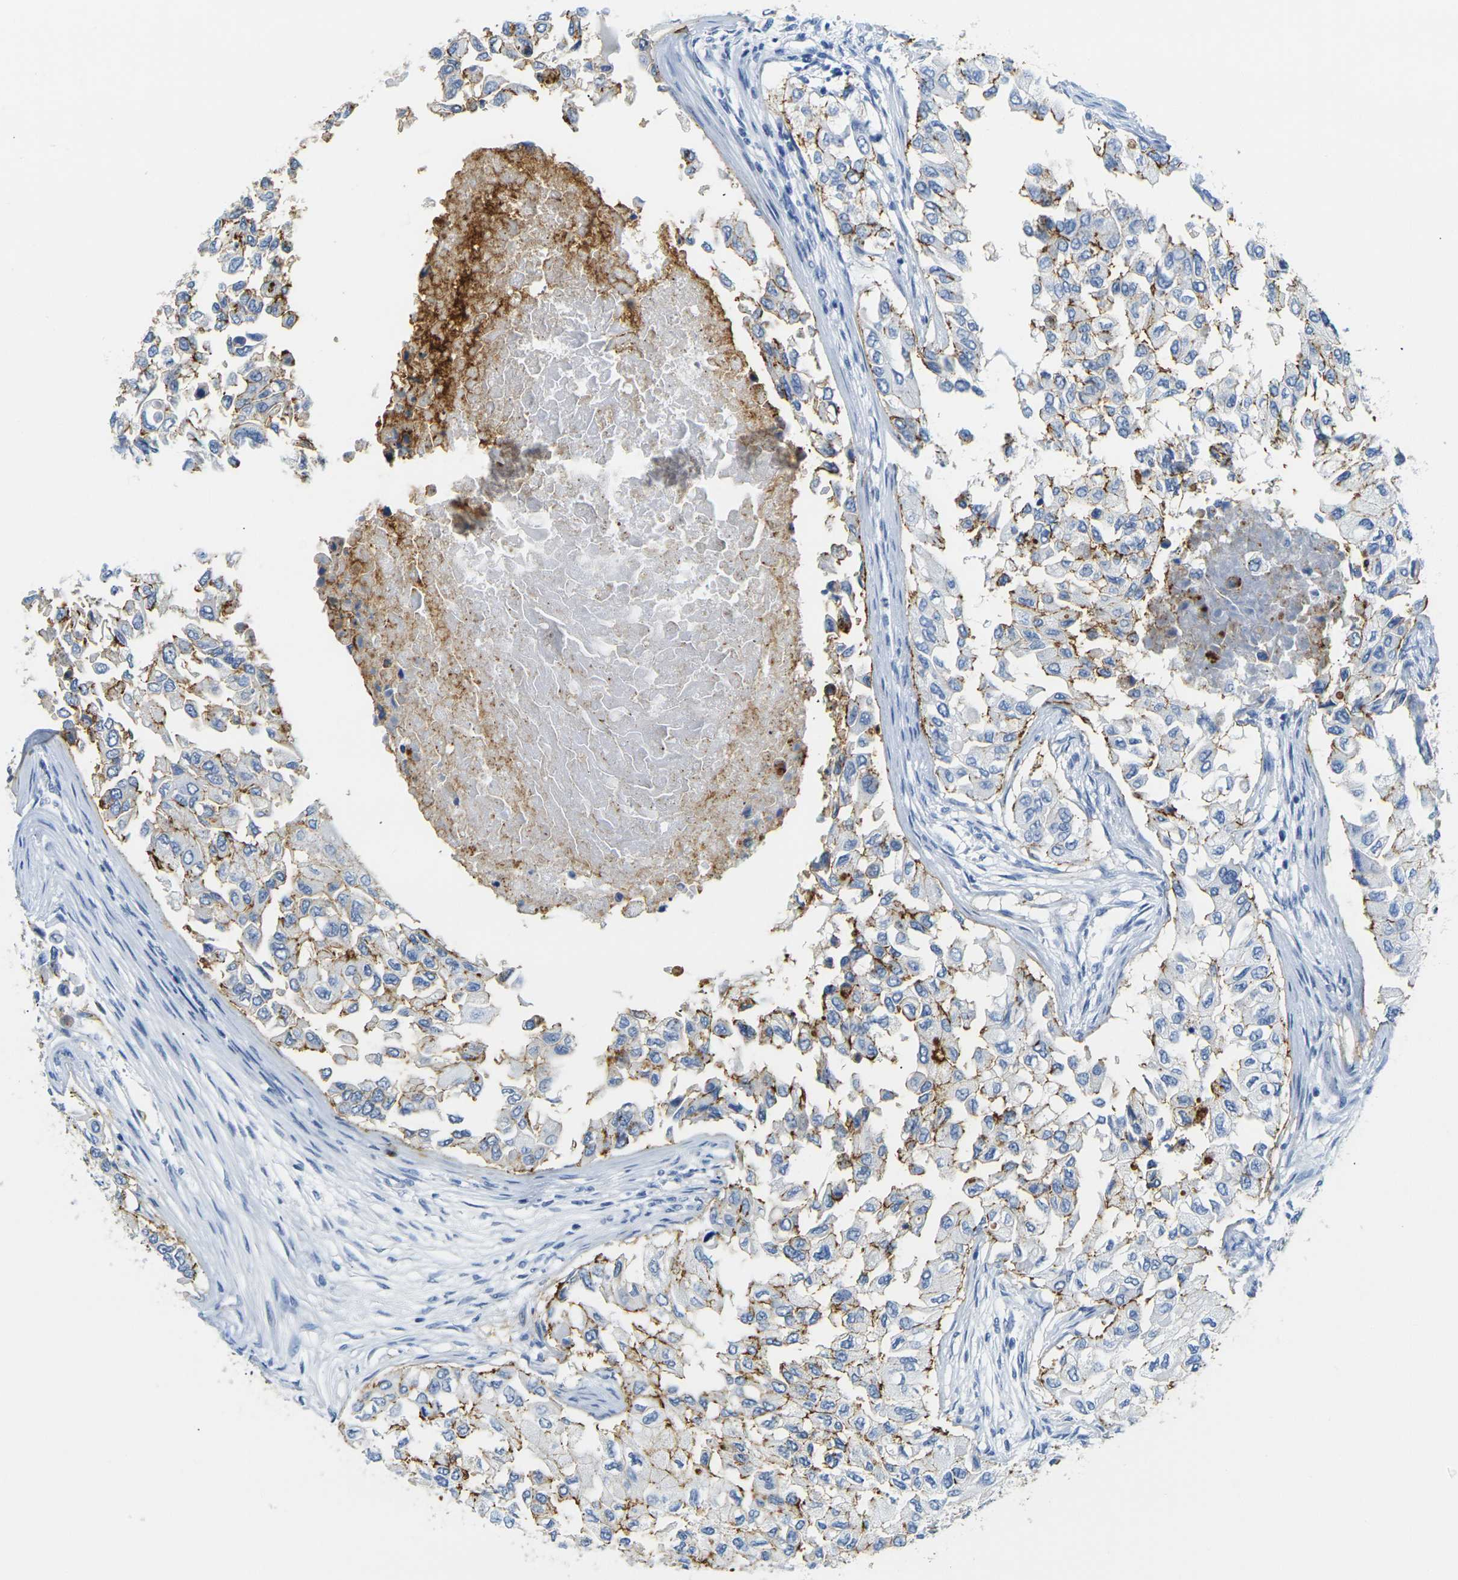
{"staining": {"intensity": "strong", "quantity": ">75%", "location": "cytoplasmic/membranous"}, "tissue": "breast cancer", "cell_type": "Tumor cells", "image_type": "cancer", "snomed": [{"axis": "morphology", "description": "Normal tissue, NOS"}, {"axis": "morphology", "description": "Duct carcinoma"}, {"axis": "topography", "description": "Breast"}], "caption": "A high-resolution histopathology image shows IHC staining of breast cancer, which displays strong cytoplasmic/membranous expression in about >75% of tumor cells. The staining is performed using DAB brown chromogen to label protein expression. The nuclei are counter-stained blue using hematoxylin.", "gene": "CLDN7", "patient": {"sex": "female", "age": 49}}